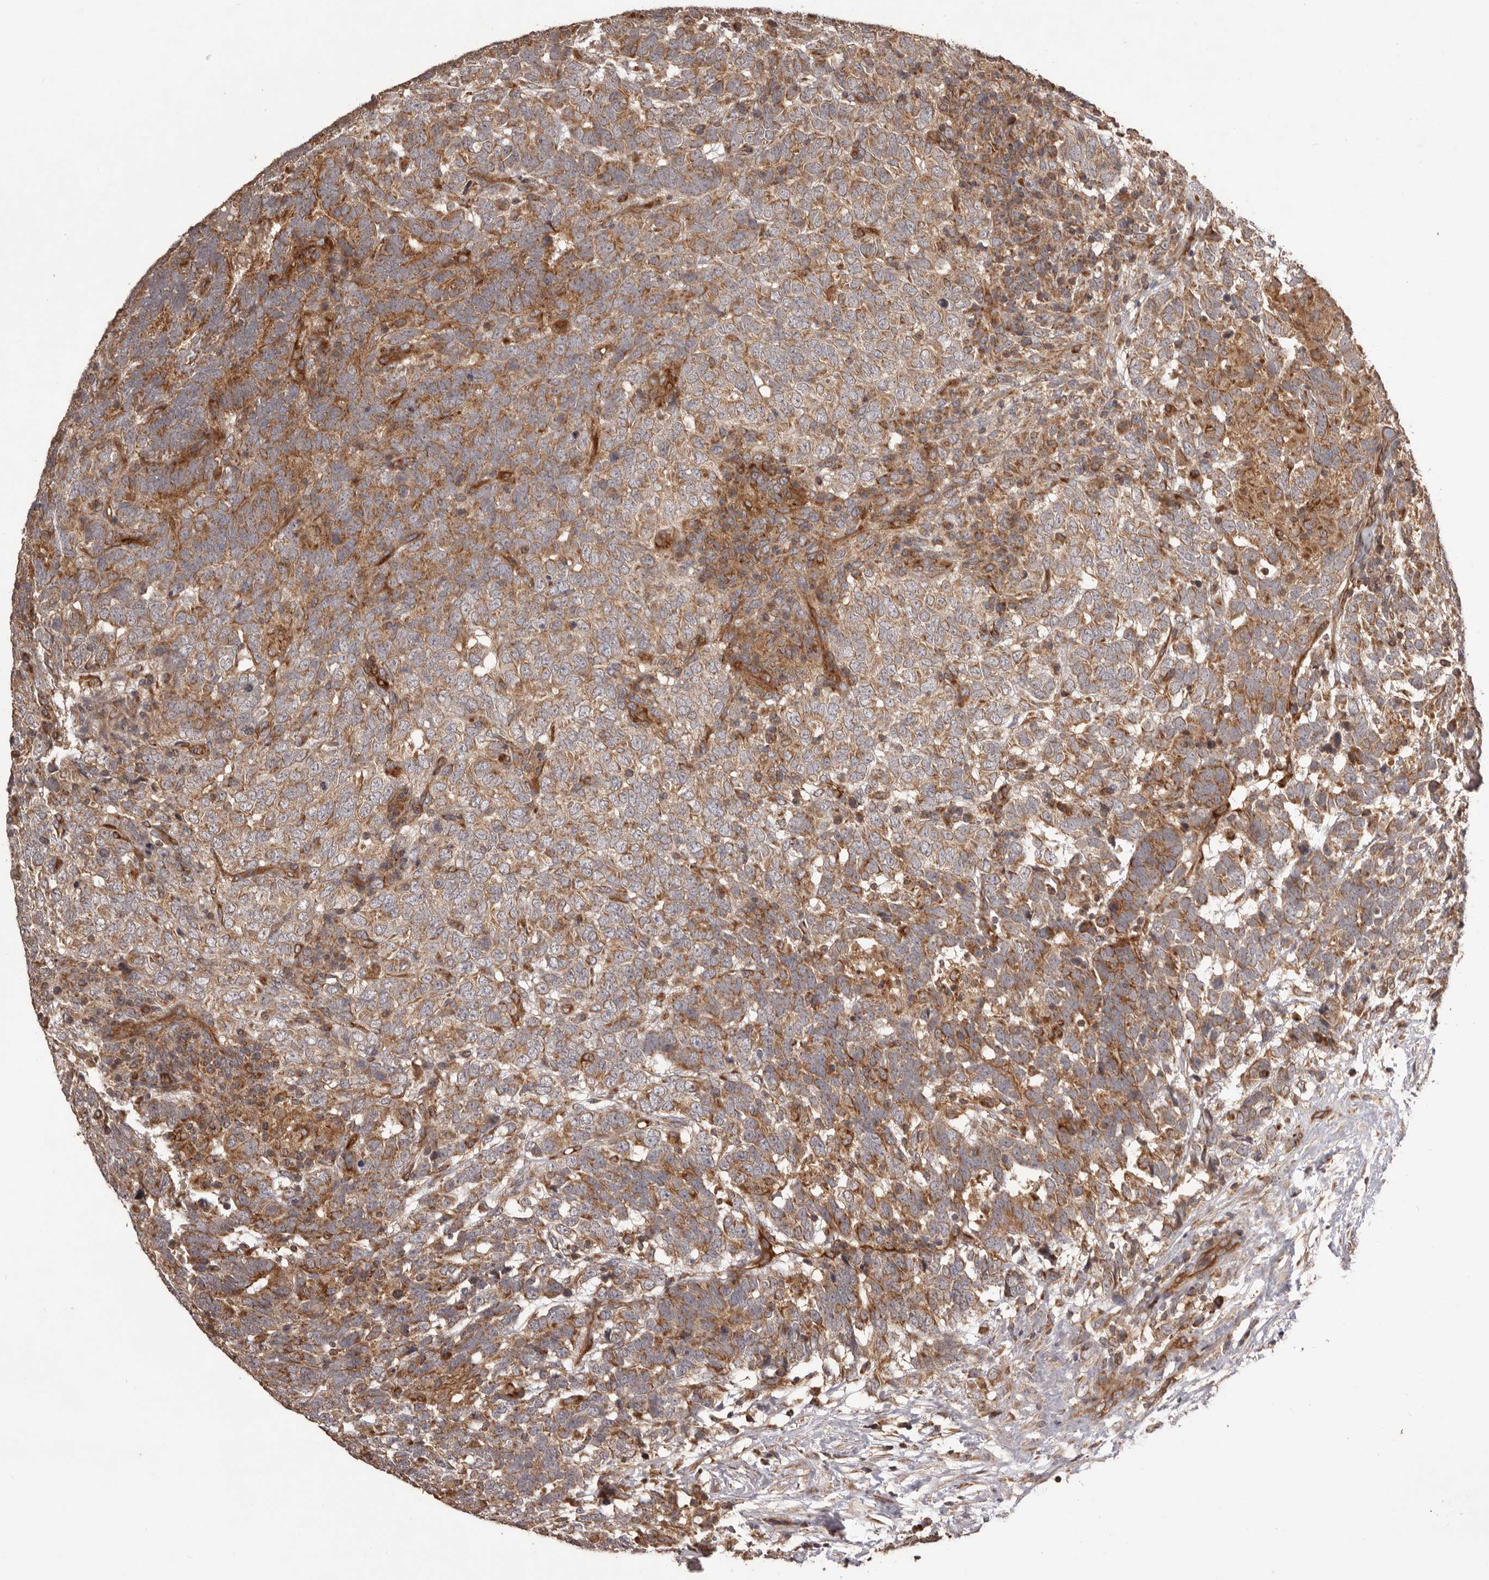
{"staining": {"intensity": "moderate", "quantity": ">75%", "location": "cytoplasmic/membranous"}, "tissue": "testis cancer", "cell_type": "Tumor cells", "image_type": "cancer", "snomed": [{"axis": "morphology", "description": "Carcinoma, Embryonal, NOS"}, {"axis": "topography", "description": "Testis"}], "caption": "Immunohistochemistry (DAB) staining of testis cancer demonstrates moderate cytoplasmic/membranous protein positivity in approximately >75% of tumor cells.", "gene": "QRSL1", "patient": {"sex": "male", "age": 26}}